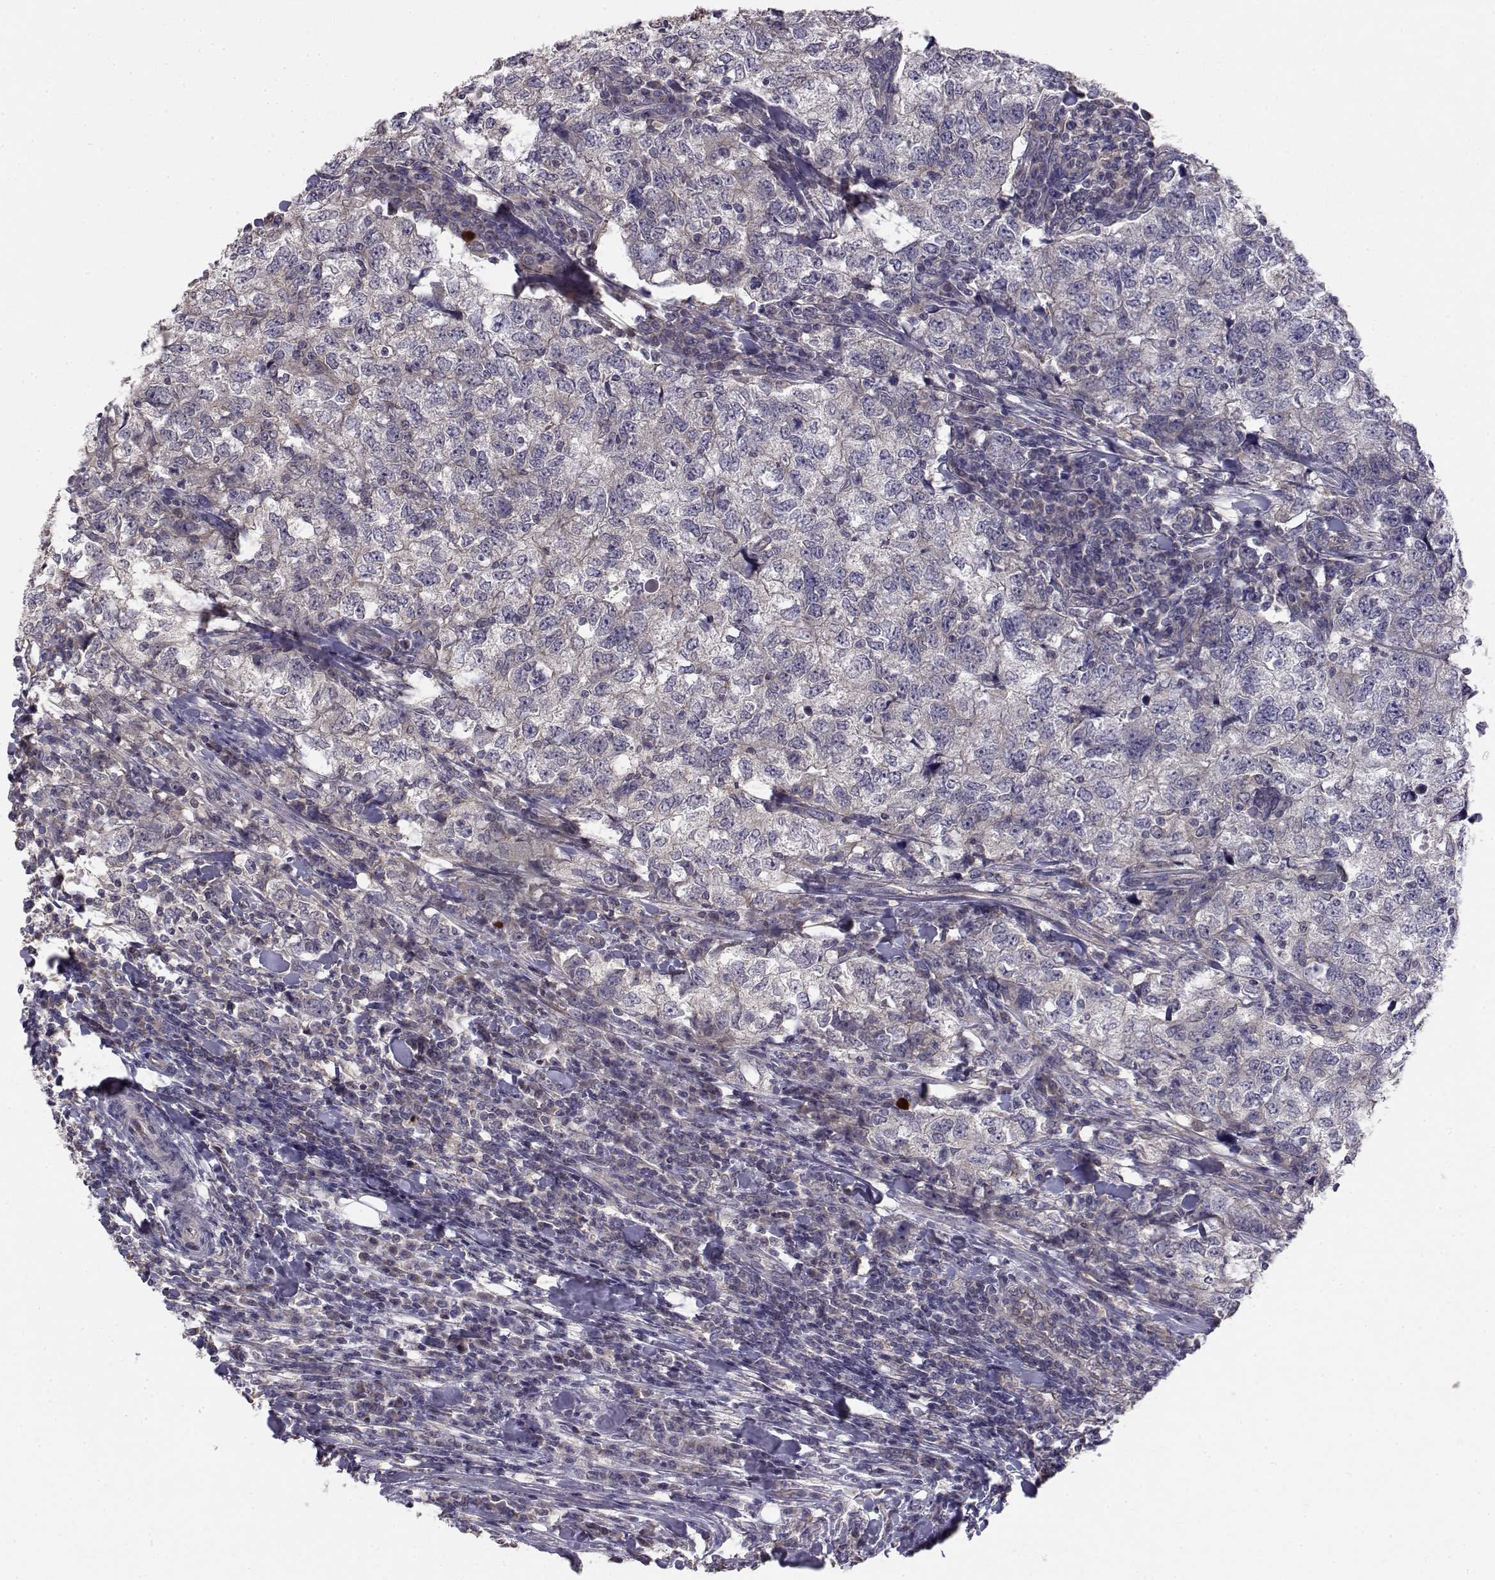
{"staining": {"intensity": "negative", "quantity": "none", "location": "none"}, "tissue": "breast cancer", "cell_type": "Tumor cells", "image_type": "cancer", "snomed": [{"axis": "morphology", "description": "Duct carcinoma"}, {"axis": "topography", "description": "Breast"}], "caption": "DAB (3,3'-diaminobenzidine) immunohistochemical staining of intraductal carcinoma (breast) reveals no significant staining in tumor cells. The staining is performed using DAB (3,3'-diaminobenzidine) brown chromogen with nuclei counter-stained in using hematoxylin.", "gene": "PEX5L", "patient": {"sex": "female", "age": 30}}